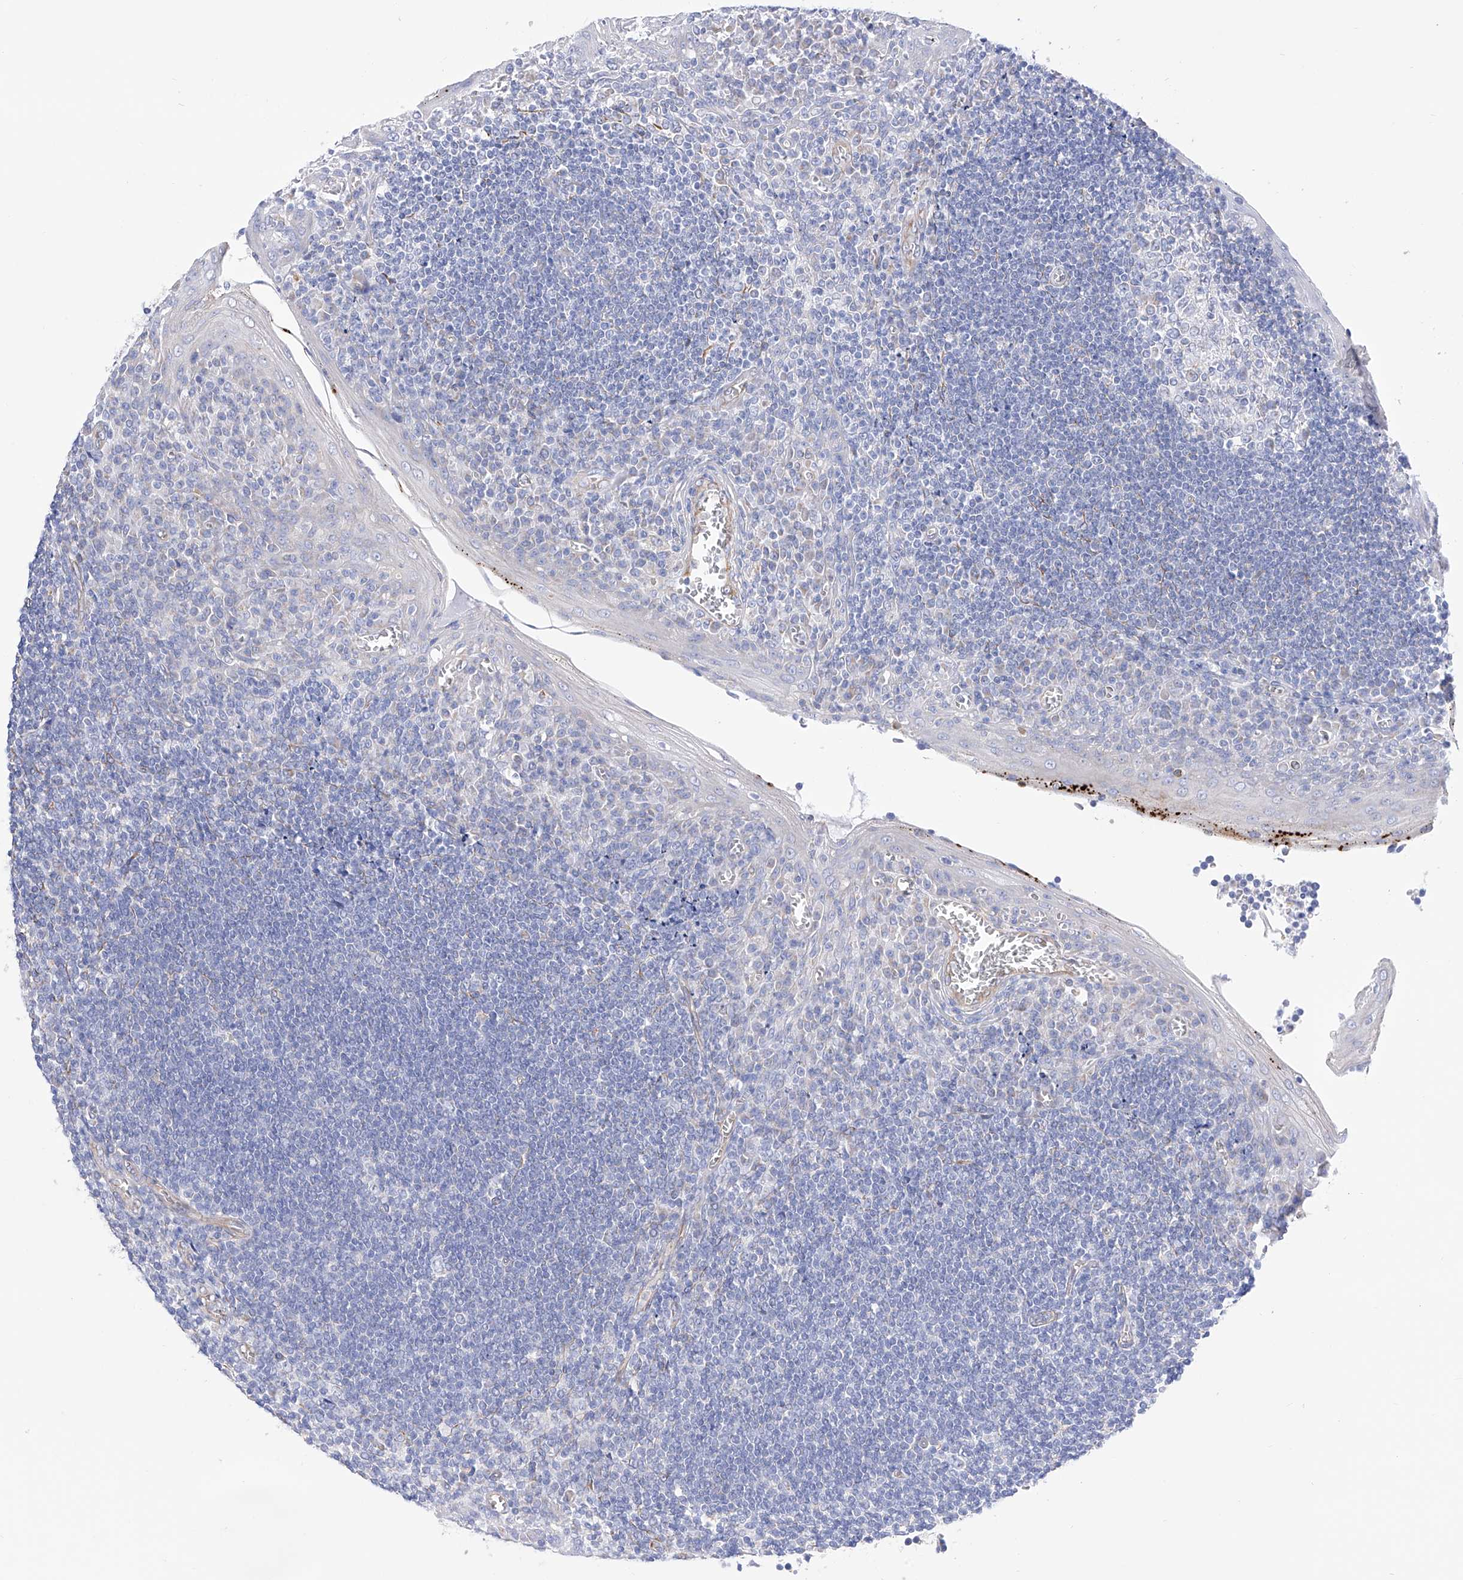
{"staining": {"intensity": "negative", "quantity": "none", "location": "none"}, "tissue": "tonsil", "cell_type": "Germinal center cells", "image_type": "normal", "snomed": [{"axis": "morphology", "description": "Normal tissue, NOS"}, {"axis": "topography", "description": "Tonsil"}], "caption": "Tonsil was stained to show a protein in brown. There is no significant positivity in germinal center cells.", "gene": "FLG", "patient": {"sex": "male", "age": 27}}